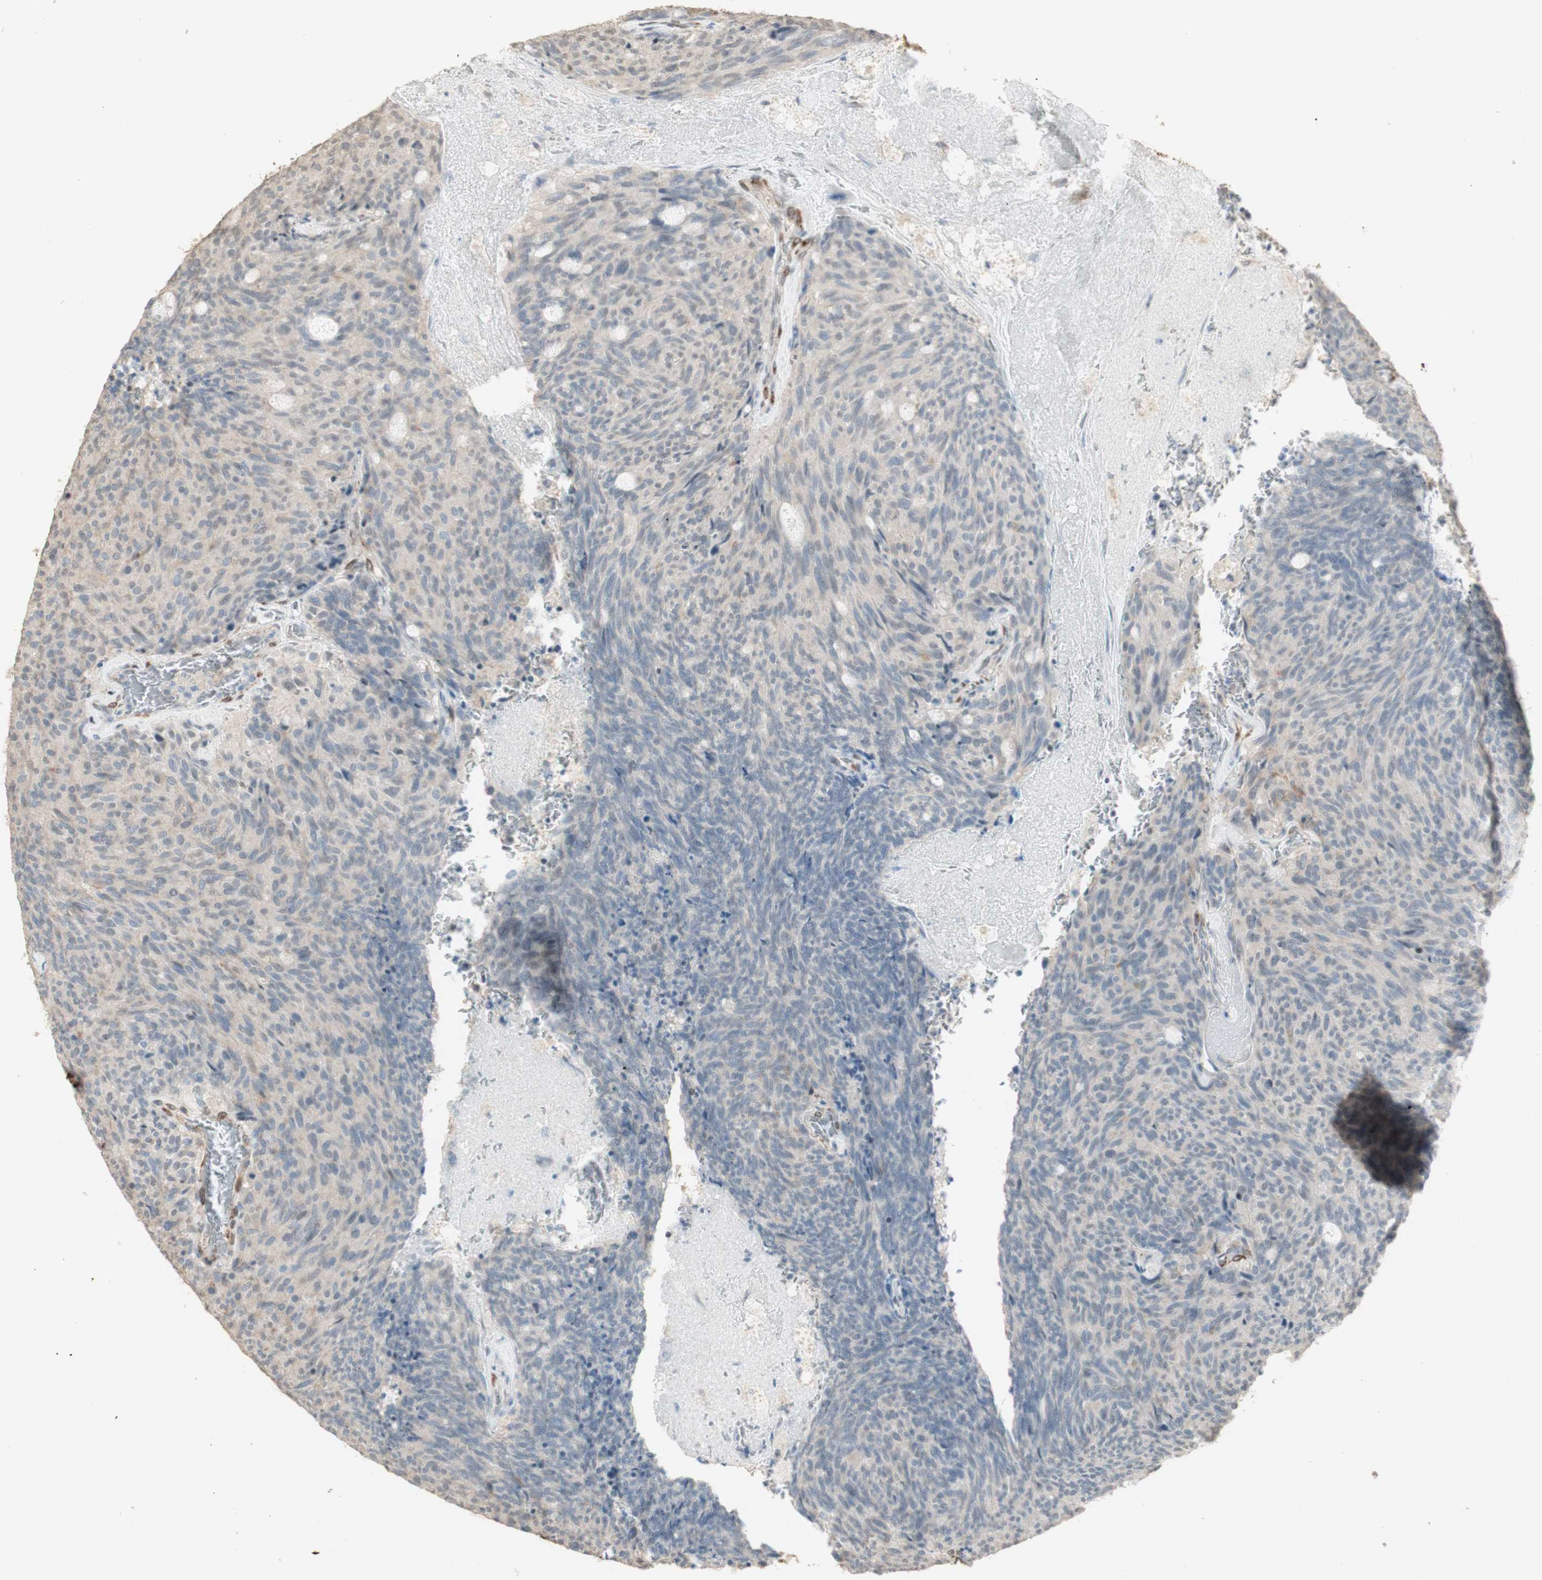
{"staining": {"intensity": "negative", "quantity": "none", "location": "none"}, "tissue": "carcinoid", "cell_type": "Tumor cells", "image_type": "cancer", "snomed": [{"axis": "morphology", "description": "Carcinoid, malignant, NOS"}, {"axis": "topography", "description": "Pancreas"}], "caption": "This image is of carcinoid stained with IHC to label a protein in brown with the nuclei are counter-stained blue. There is no staining in tumor cells.", "gene": "MUC3A", "patient": {"sex": "female", "age": 54}}